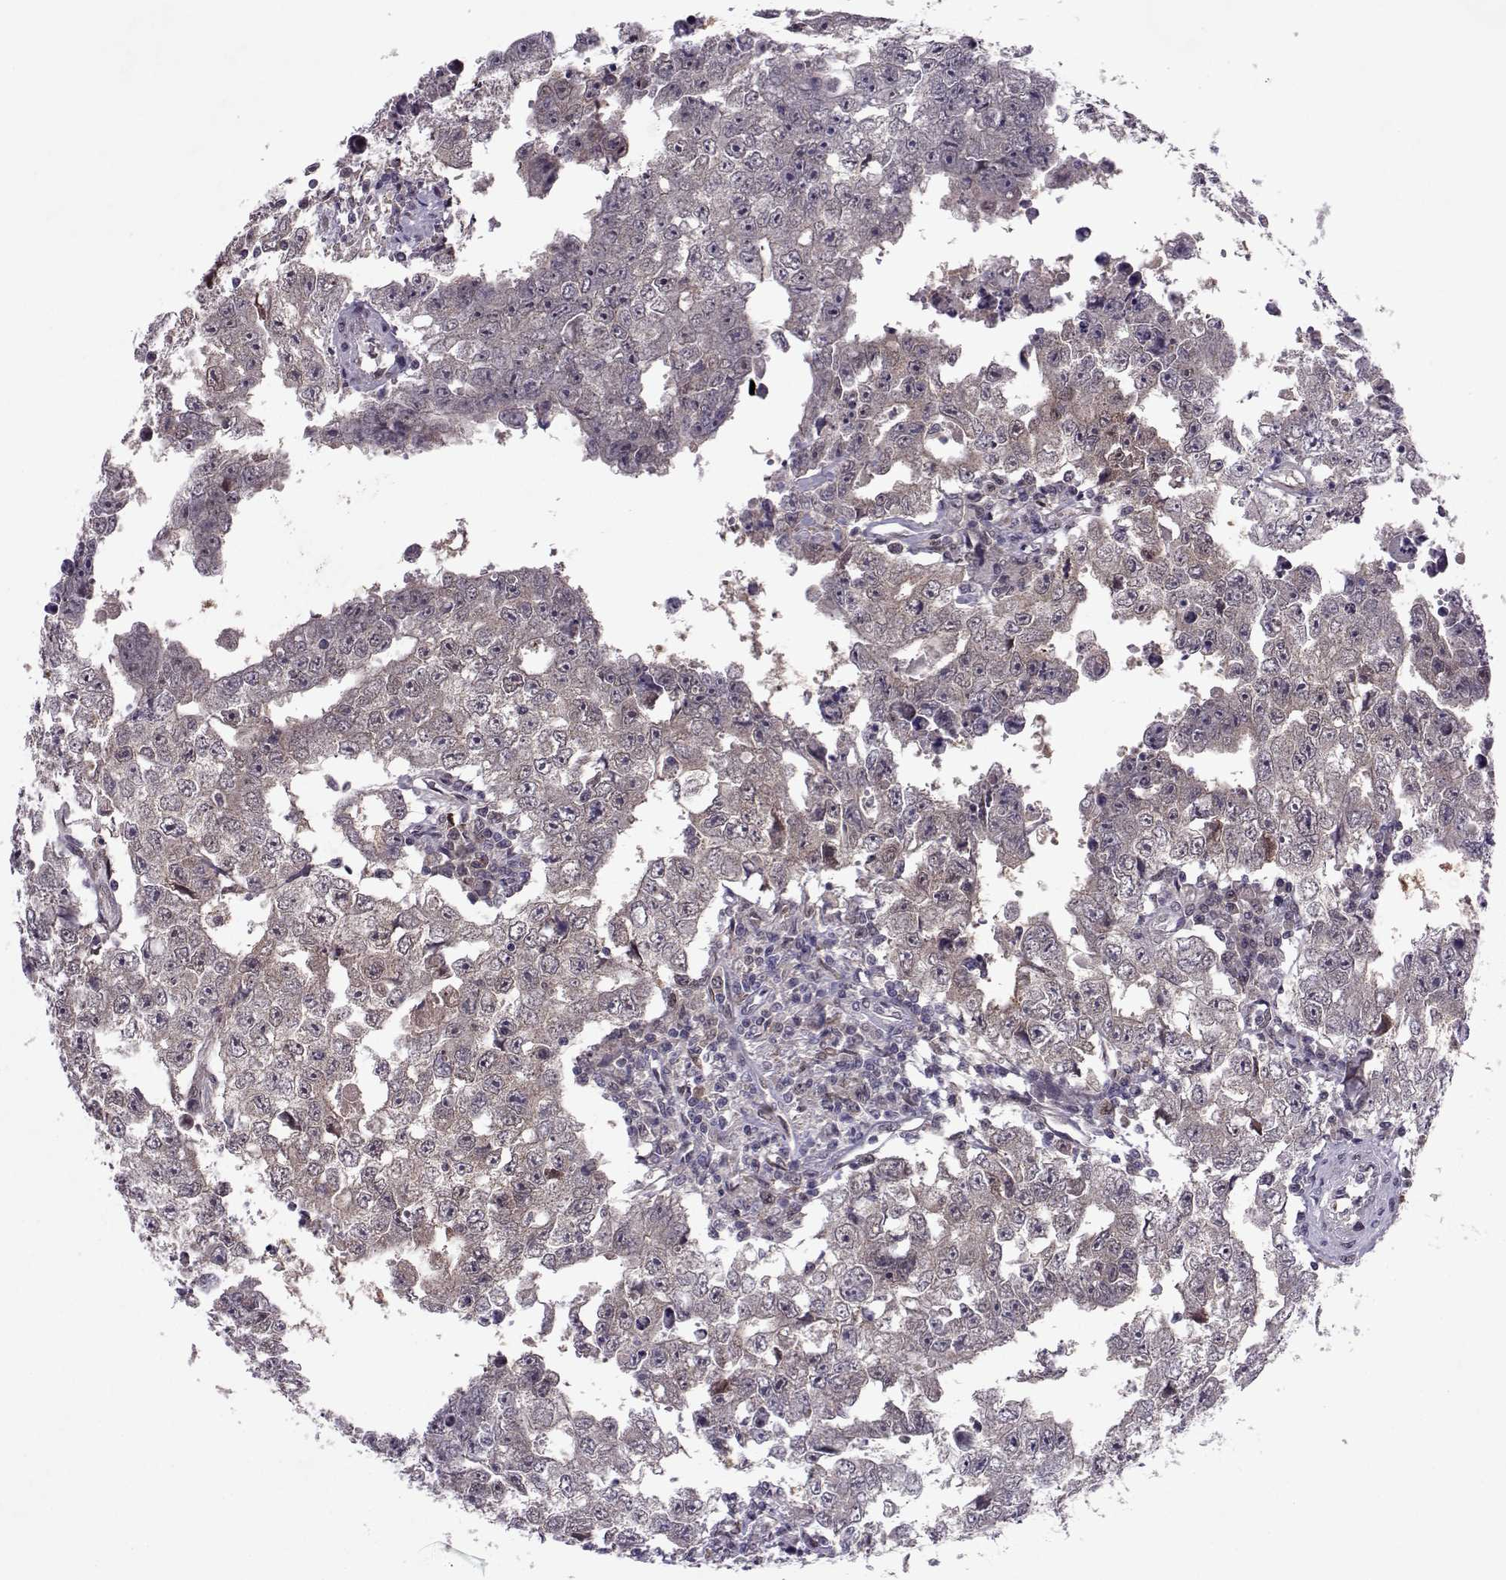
{"staining": {"intensity": "weak", "quantity": "<25%", "location": "cytoplasmic/membranous"}, "tissue": "testis cancer", "cell_type": "Tumor cells", "image_type": "cancer", "snomed": [{"axis": "morphology", "description": "Carcinoma, Embryonal, NOS"}, {"axis": "topography", "description": "Testis"}], "caption": "Immunohistochemical staining of human testis cancer (embryonal carcinoma) reveals no significant positivity in tumor cells.", "gene": "CDK4", "patient": {"sex": "male", "age": 36}}